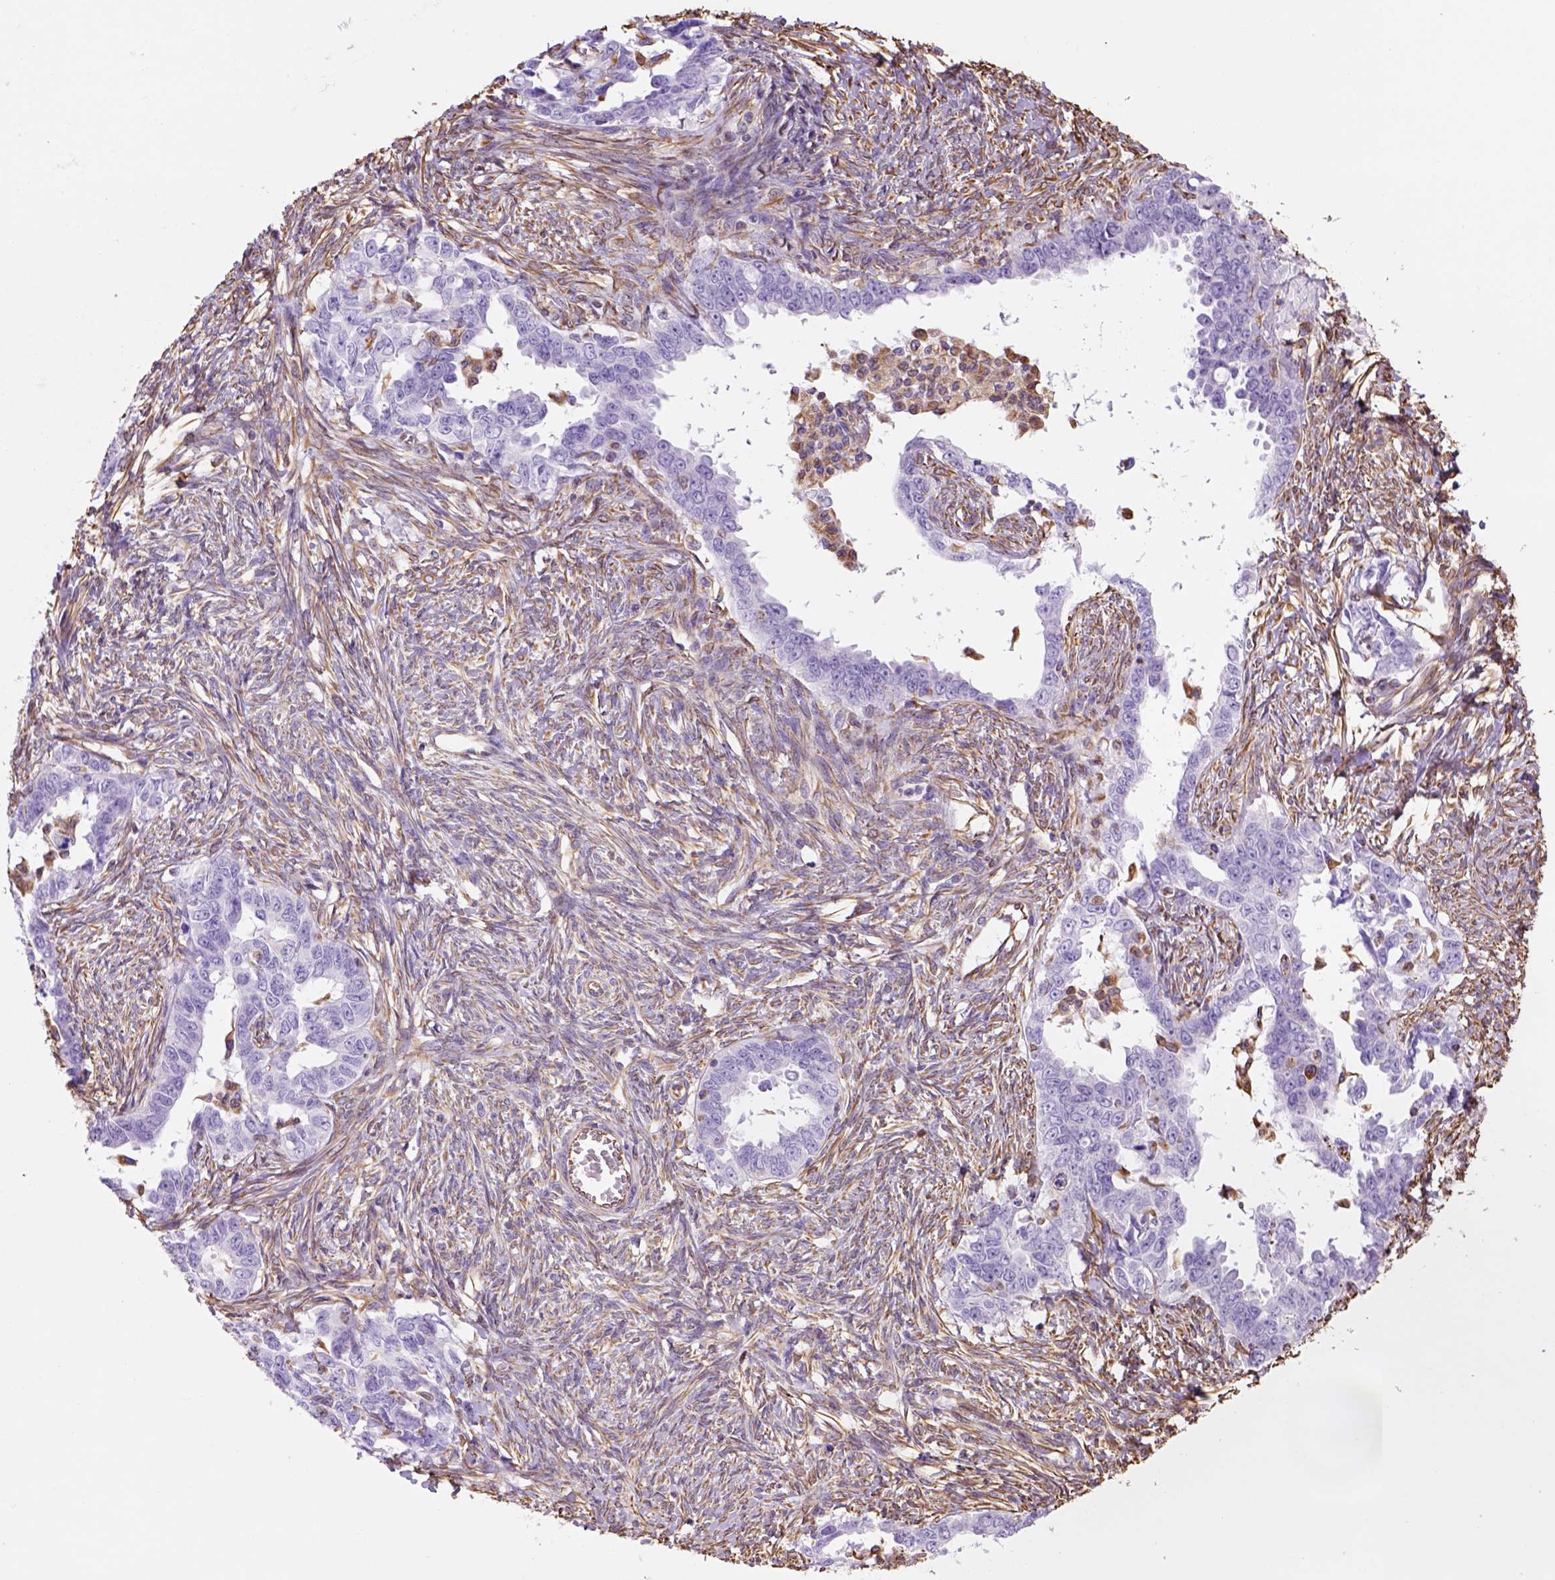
{"staining": {"intensity": "negative", "quantity": "none", "location": "none"}, "tissue": "ovarian cancer", "cell_type": "Tumor cells", "image_type": "cancer", "snomed": [{"axis": "morphology", "description": "Cystadenocarcinoma, serous, NOS"}, {"axis": "topography", "description": "Ovary"}], "caption": "Ovarian serous cystadenocarcinoma was stained to show a protein in brown. There is no significant expression in tumor cells.", "gene": "ZZZ3", "patient": {"sex": "female", "age": 69}}